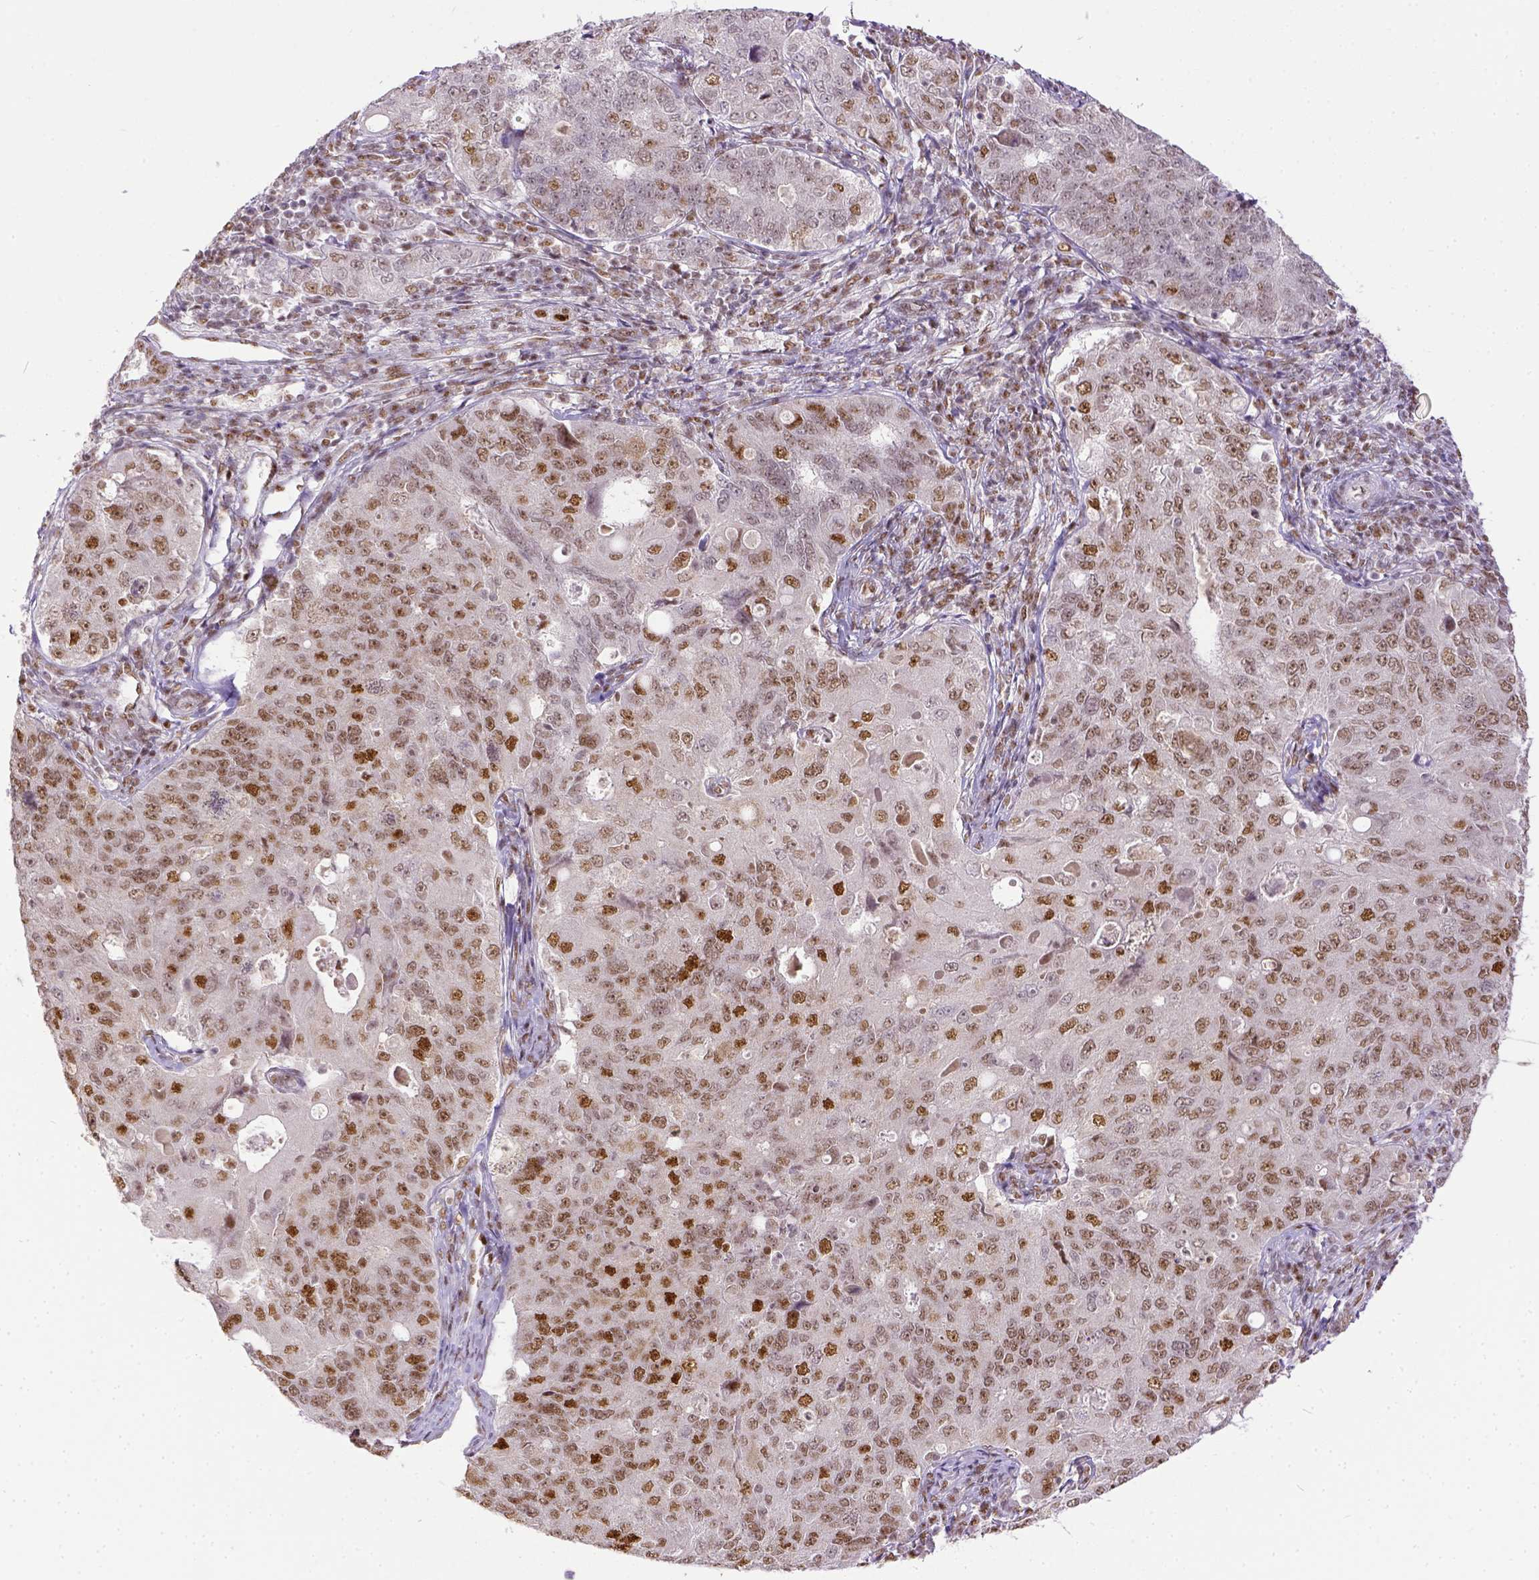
{"staining": {"intensity": "moderate", "quantity": "25%-75%", "location": "nuclear"}, "tissue": "endometrial cancer", "cell_type": "Tumor cells", "image_type": "cancer", "snomed": [{"axis": "morphology", "description": "Adenocarcinoma, NOS"}, {"axis": "topography", "description": "Endometrium"}], "caption": "There is medium levels of moderate nuclear expression in tumor cells of endometrial cancer (adenocarcinoma), as demonstrated by immunohistochemical staining (brown color).", "gene": "ERCC1", "patient": {"sex": "female", "age": 43}}